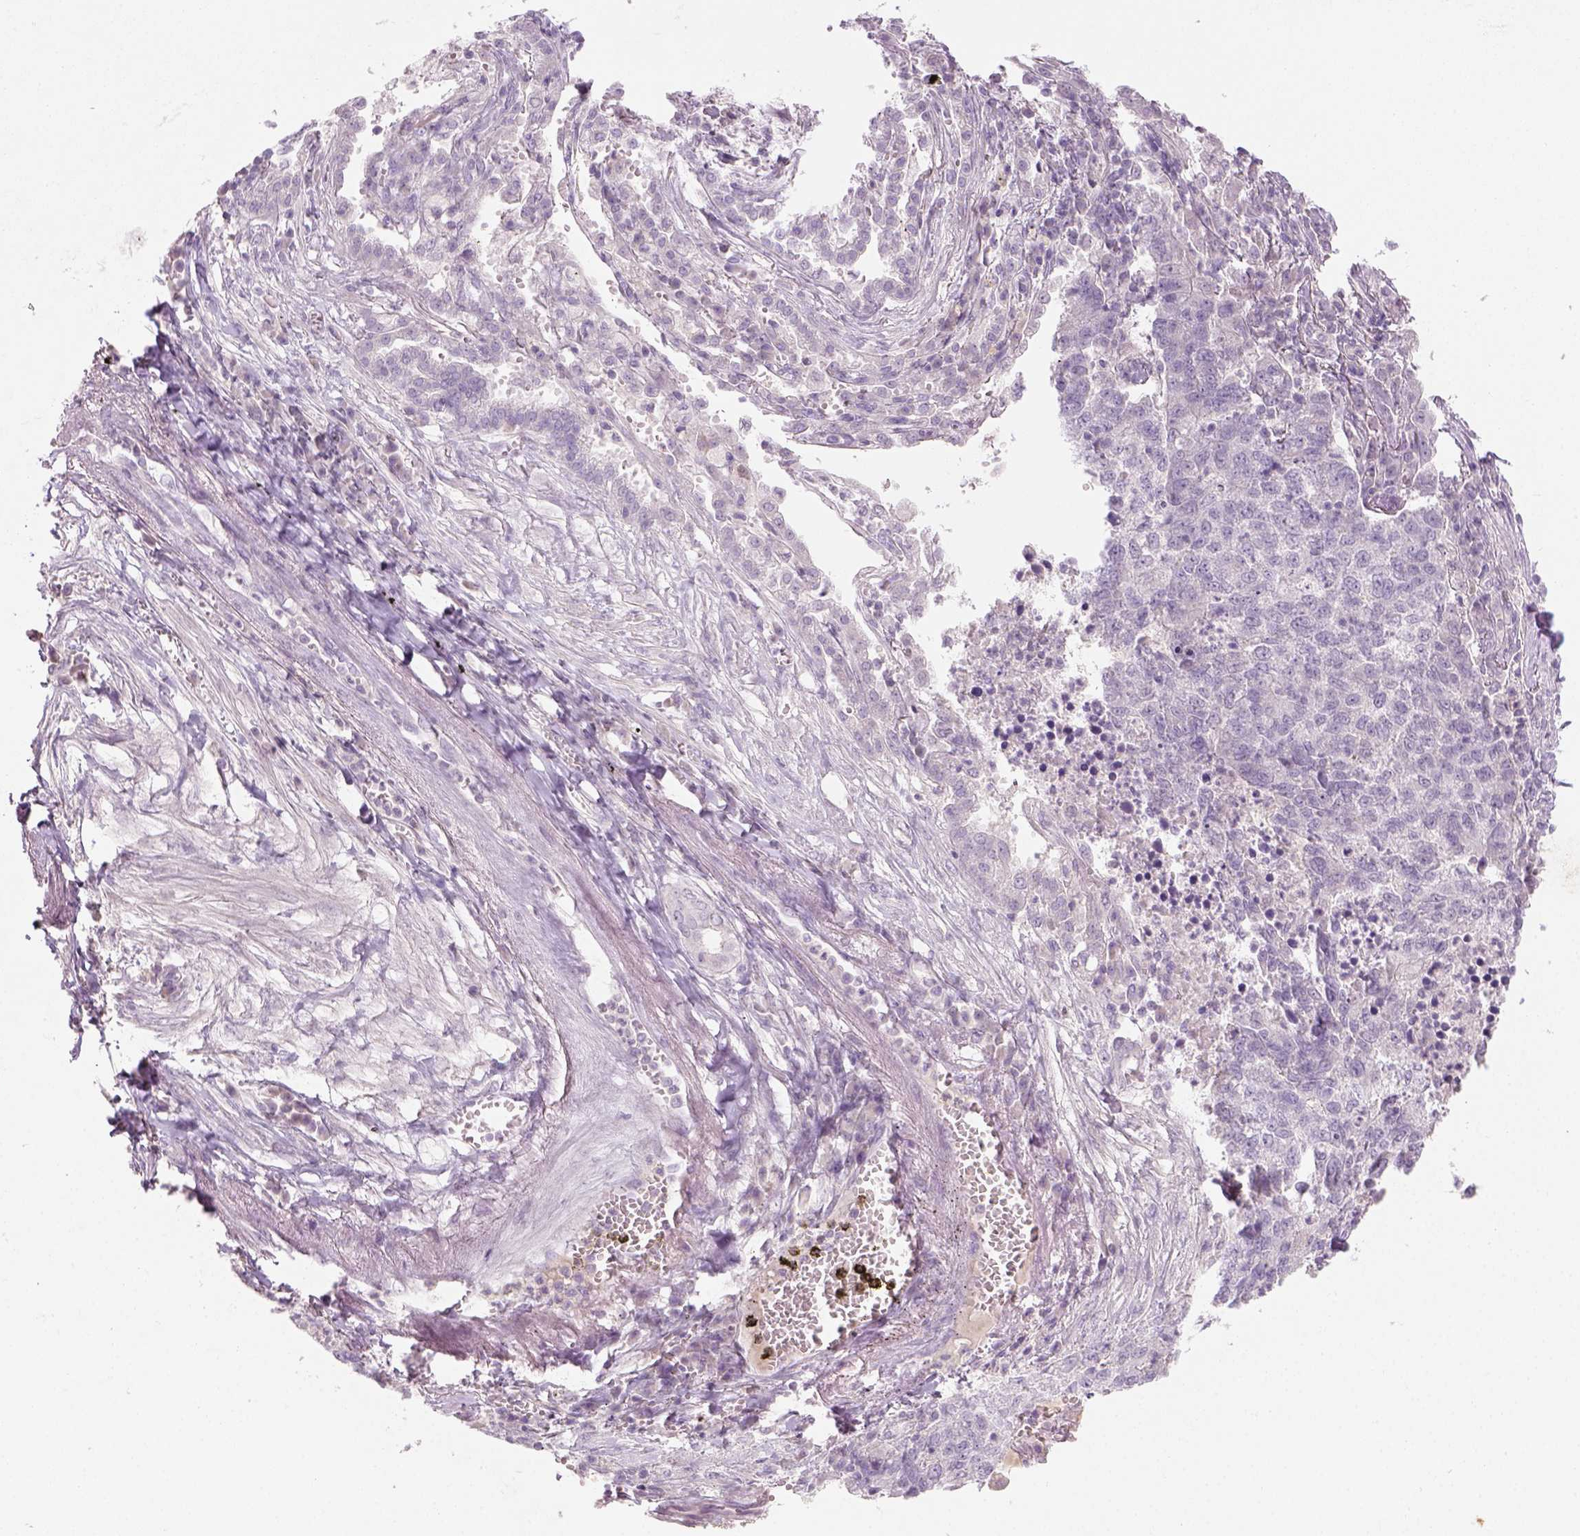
{"staining": {"intensity": "negative", "quantity": "none", "location": "none"}, "tissue": "lung cancer", "cell_type": "Tumor cells", "image_type": "cancer", "snomed": [{"axis": "morphology", "description": "Adenocarcinoma, NOS"}, {"axis": "topography", "description": "Lung"}], "caption": "Tumor cells show no significant positivity in lung cancer (adenocarcinoma). The staining is performed using DAB brown chromogen with nuclei counter-stained in using hematoxylin.", "gene": "GFI1B", "patient": {"sex": "male", "age": 57}}